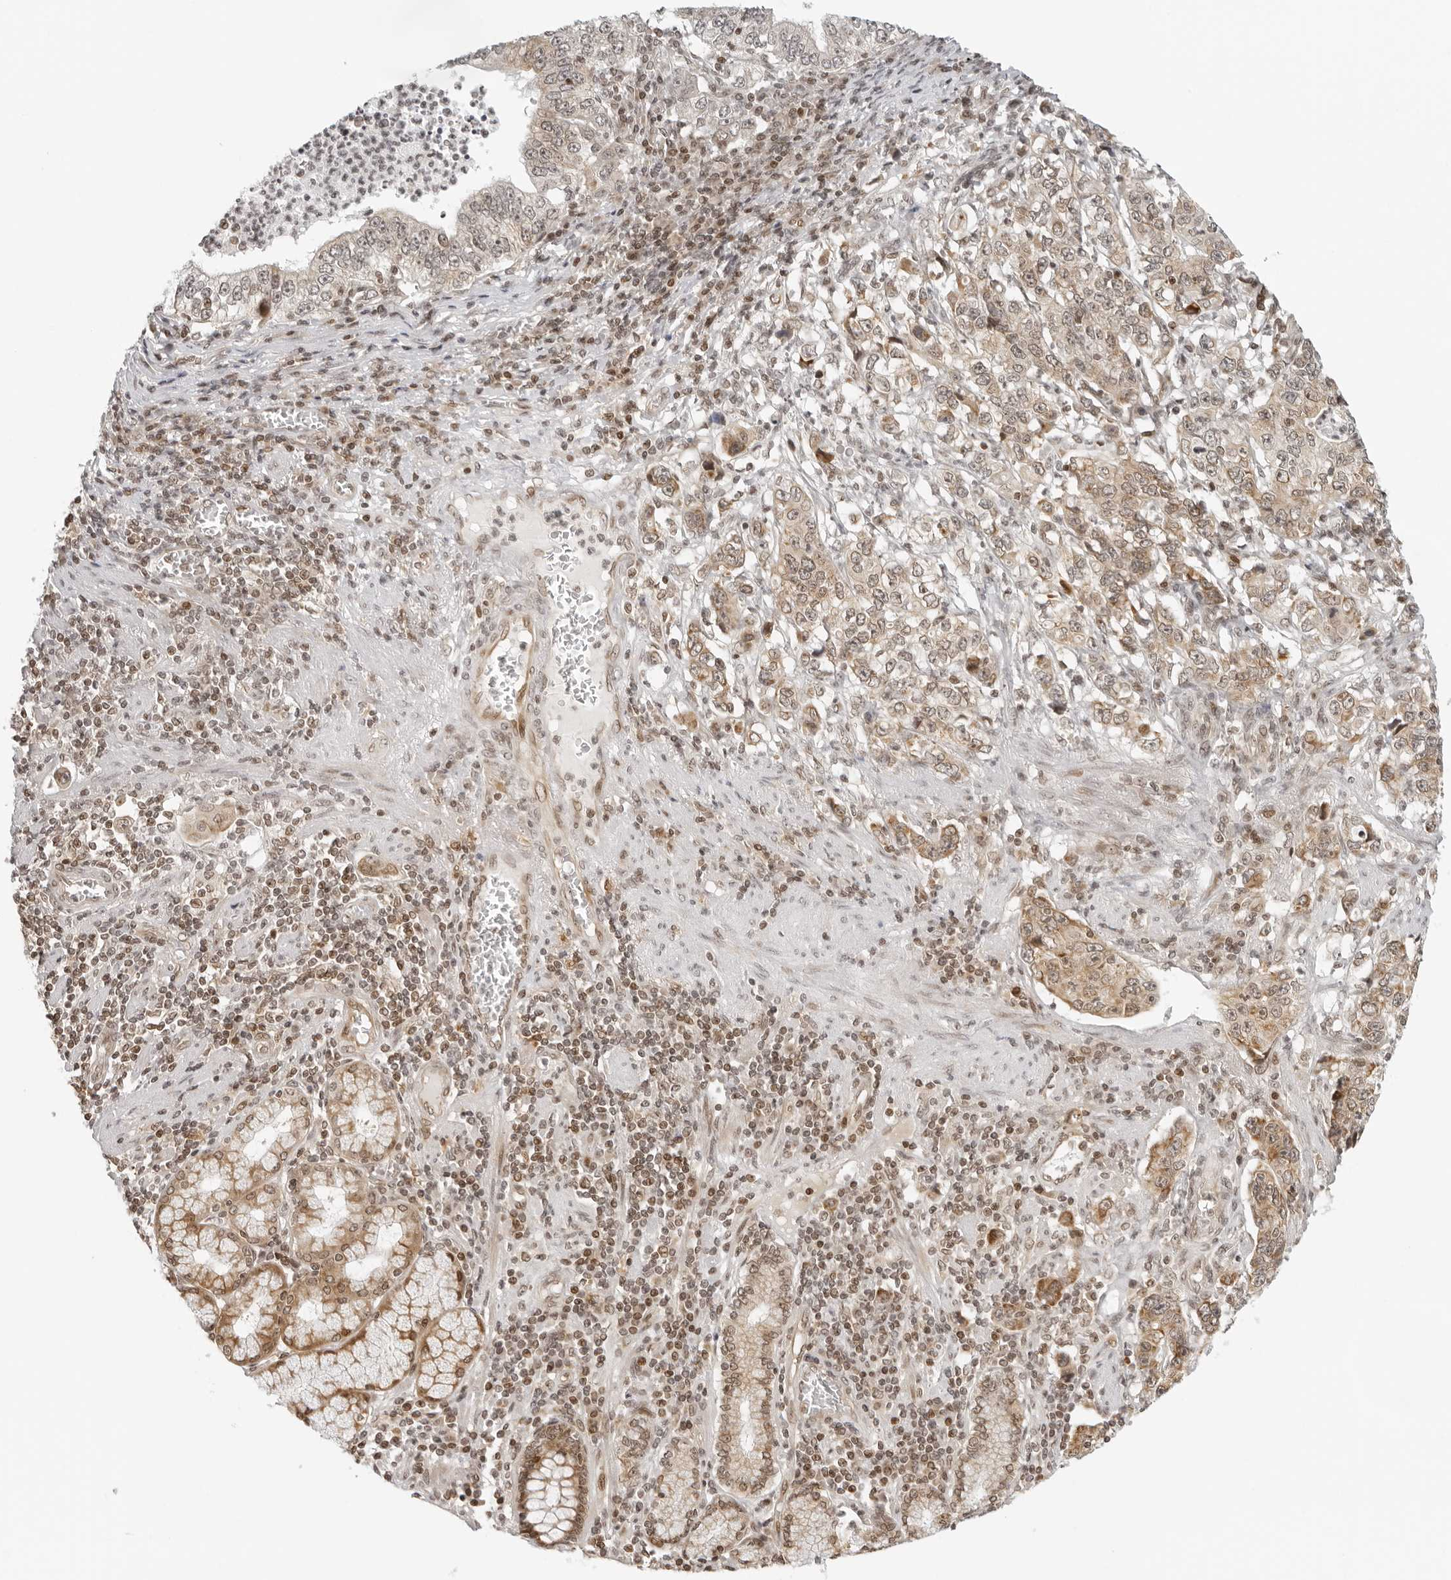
{"staining": {"intensity": "moderate", "quantity": "<25%", "location": "cytoplasmic/membranous,nuclear"}, "tissue": "stomach cancer", "cell_type": "Tumor cells", "image_type": "cancer", "snomed": [{"axis": "morphology", "description": "Adenocarcinoma, NOS"}, {"axis": "topography", "description": "Stomach, lower"}], "caption": "Stomach adenocarcinoma stained for a protein reveals moderate cytoplasmic/membranous and nuclear positivity in tumor cells.", "gene": "ZNF407", "patient": {"sex": "female", "age": 72}}